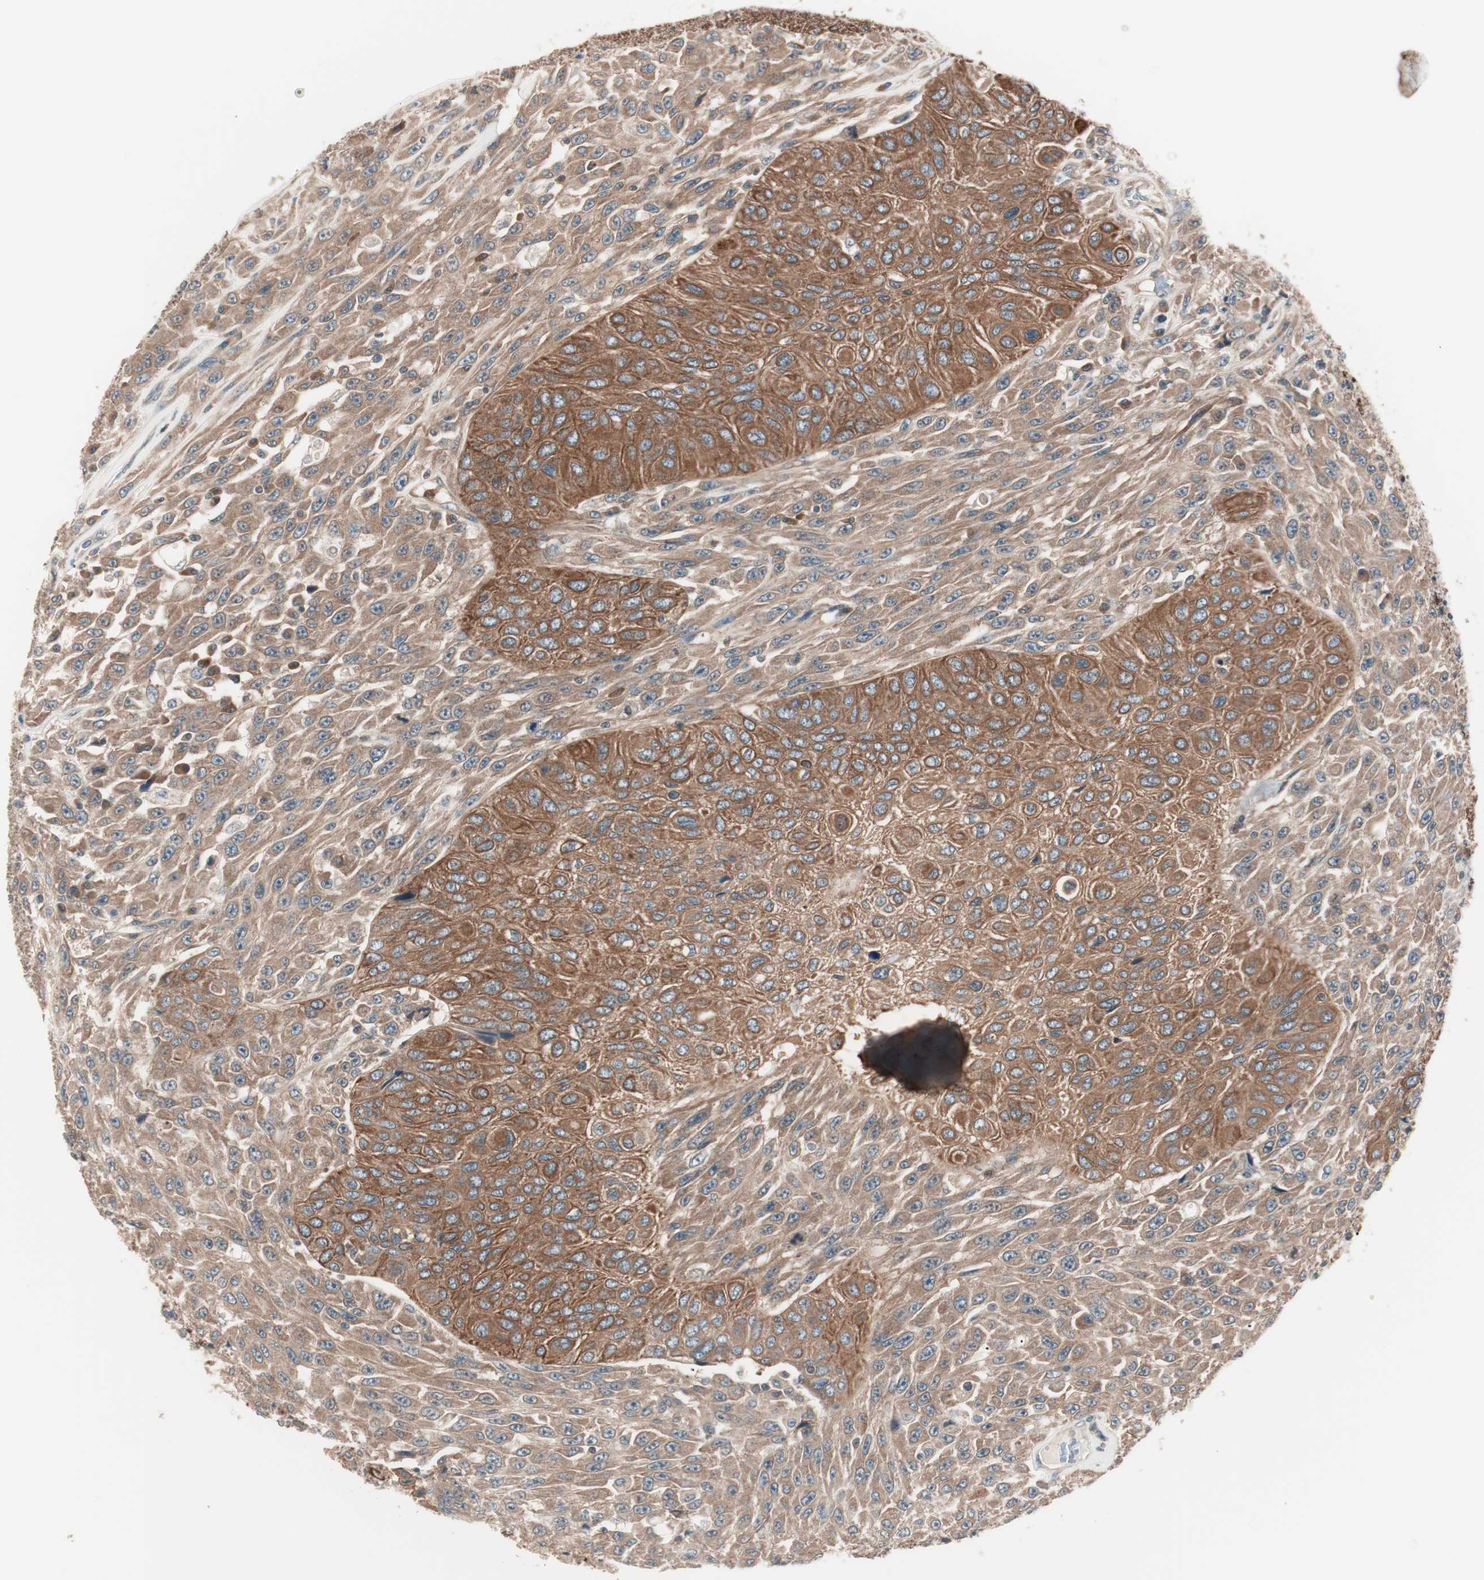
{"staining": {"intensity": "strong", "quantity": ">75%", "location": "cytoplasmic/membranous"}, "tissue": "urothelial cancer", "cell_type": "Tumor cells", "image_type": "cancer", "snomed": [{"axis": "morphology", "description": "Urothelial carcinoma, High grade"}, {"axis": "topography", "description": "Urinary bladder"}], "caption": "Brown immunohistochemical staining in urothelial cancer reveals strong cytoplasmic/membranous expression in approximately >75% of tumor cells.", "gene": "TSG101", "patient": {"sex": "male", "age": 66}}